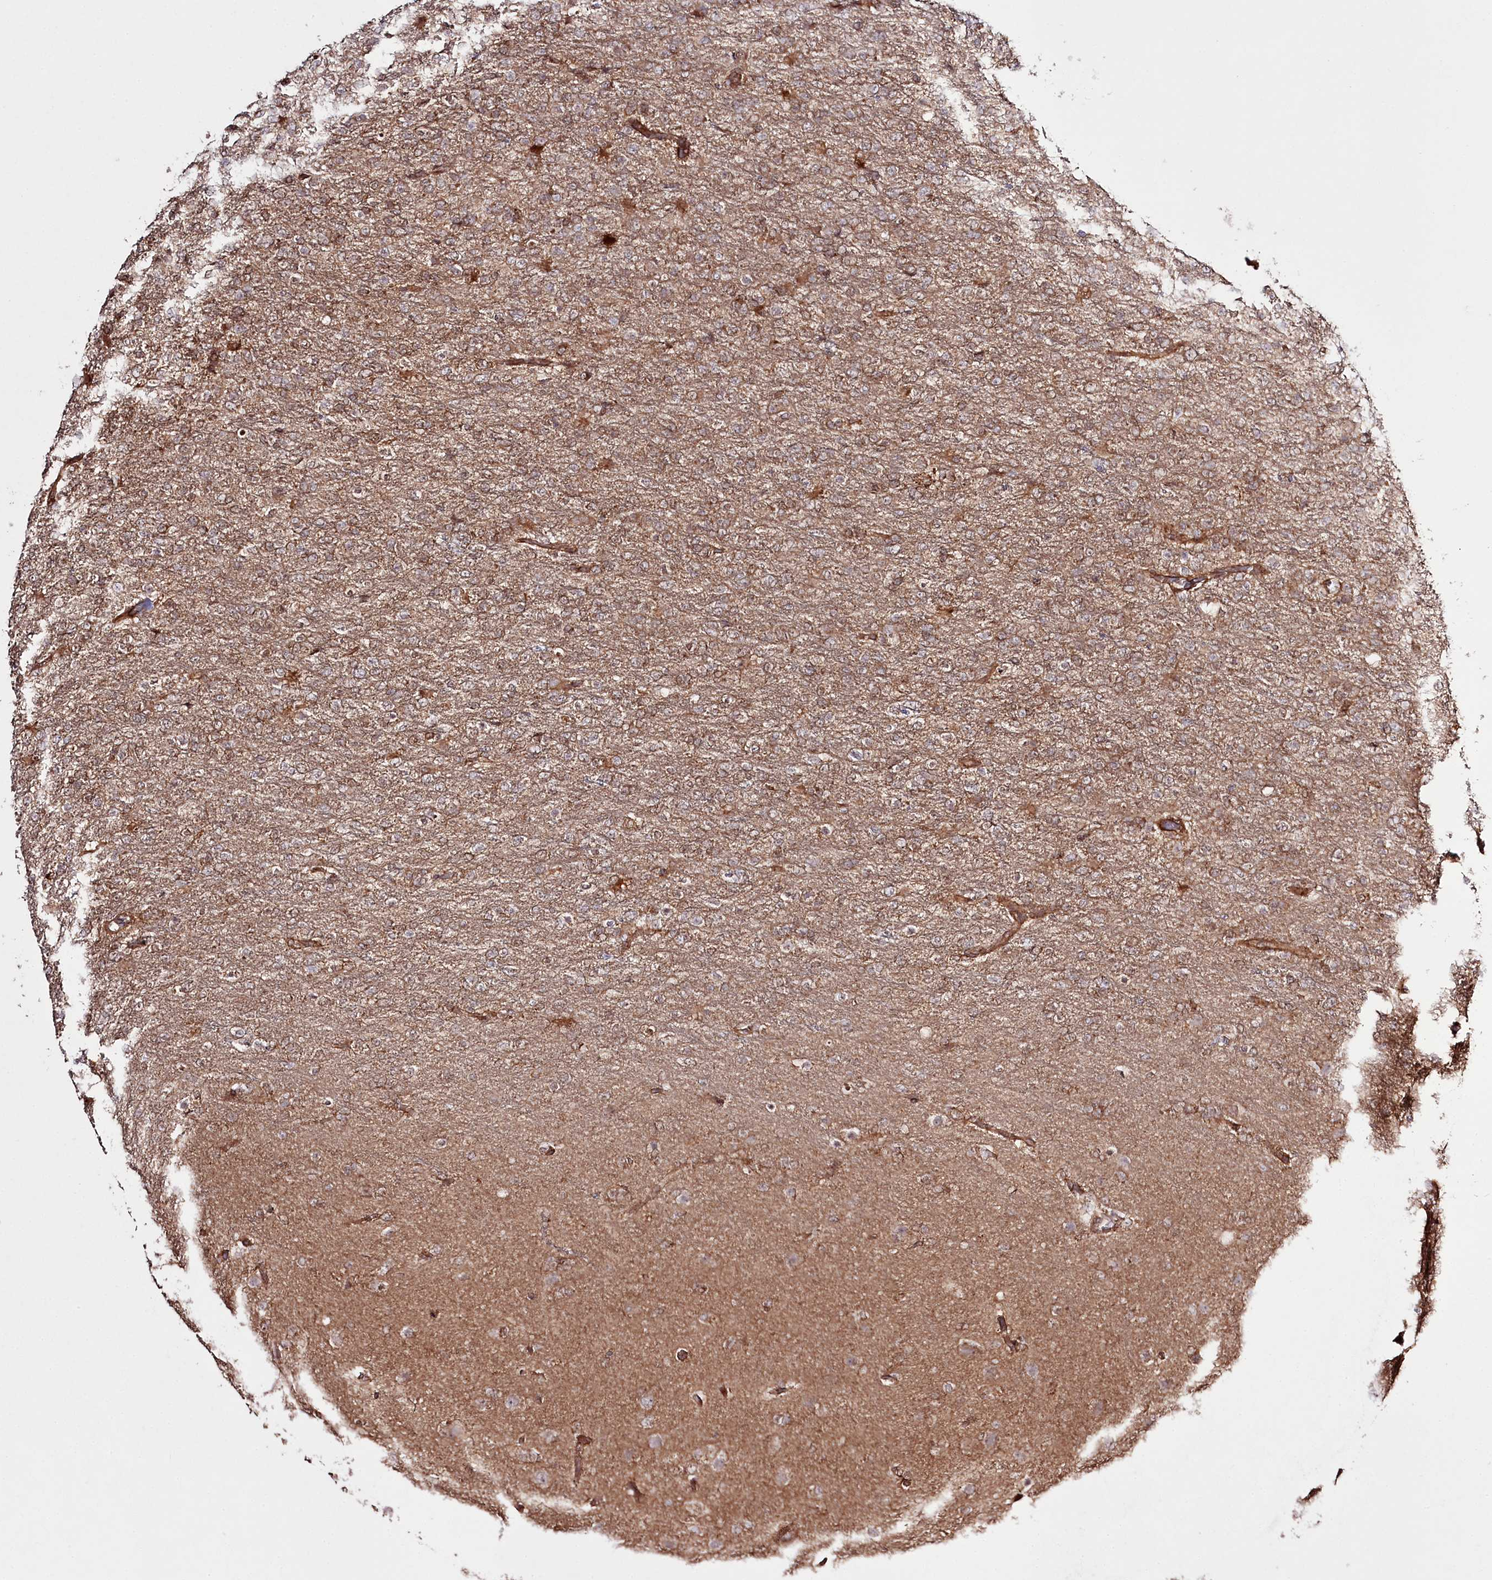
{"staining": {"intensity": "moderate", "quantity": ">75%", "location": "cytoplasmic/membranous"}, "tissue": "glioma", "cell_type": "Tumor cells", "image_type": "cancer", "snomed": [{"axis": "morphology", "description": "Glioma, malignant, High grade"}, {"axis": "topography", "description": "Brain"}], "caption": "Moderate cytoplasmic/membranous expression is identified in approximately >75% of tumor cells in glioma.", "gene": "REXO2", "patient": {"sex": "female", "age": 74}}